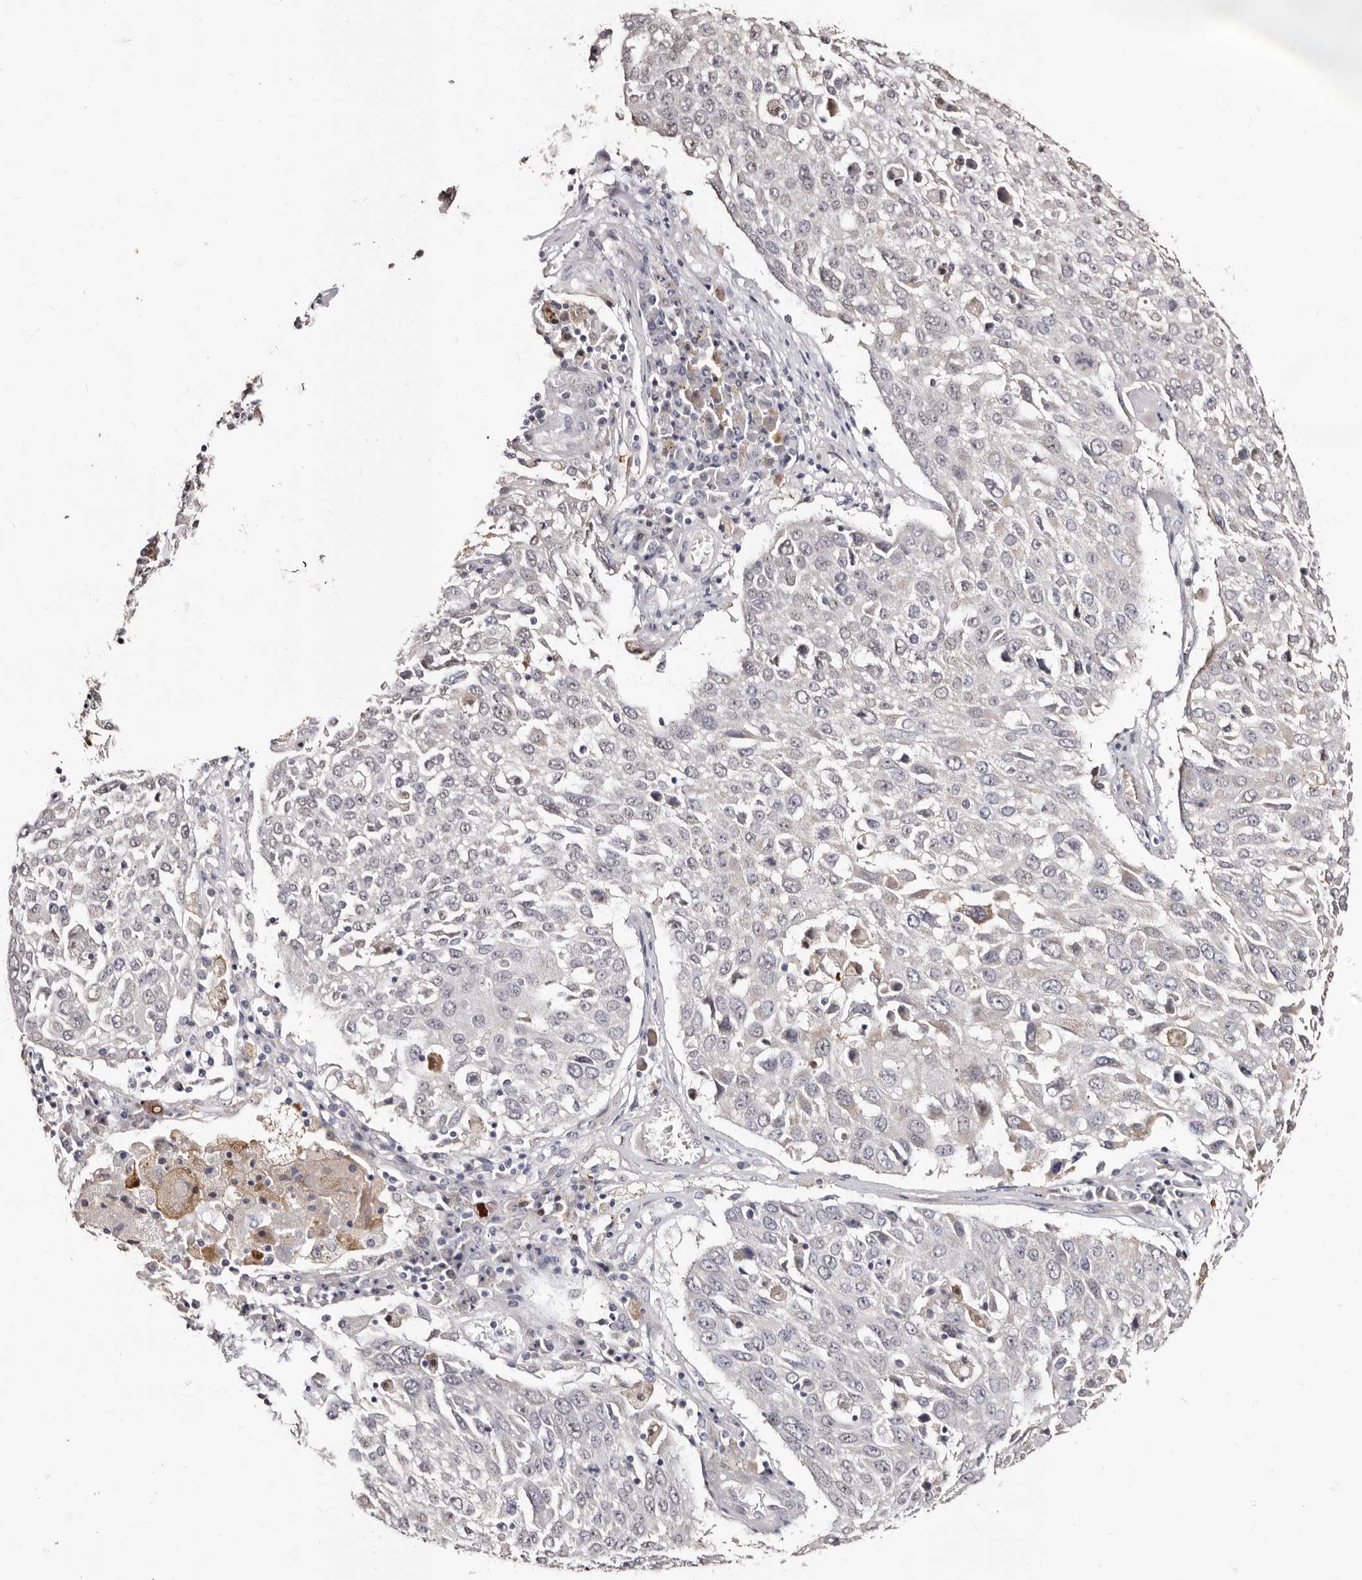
{"staining": {"intensity": "negative", "quantity": "none", "location": "none"}, "tissue": "lung cancer", "cell_type": "Tumor cells", "image_type": "cancer", "snomed": [{"axis": "morphology", "description": "Squamous cell carcinoma, NOS"}, {"axis": "topography", "description": "Lung"}], "caption": "This is a photomicrograph of IHC staining of lung cancer (squamous cell carcinoma), which shows no positivity in tumor cells.", "gene": "PTAFR", "patient": {"sex": "male", "age": 65}}